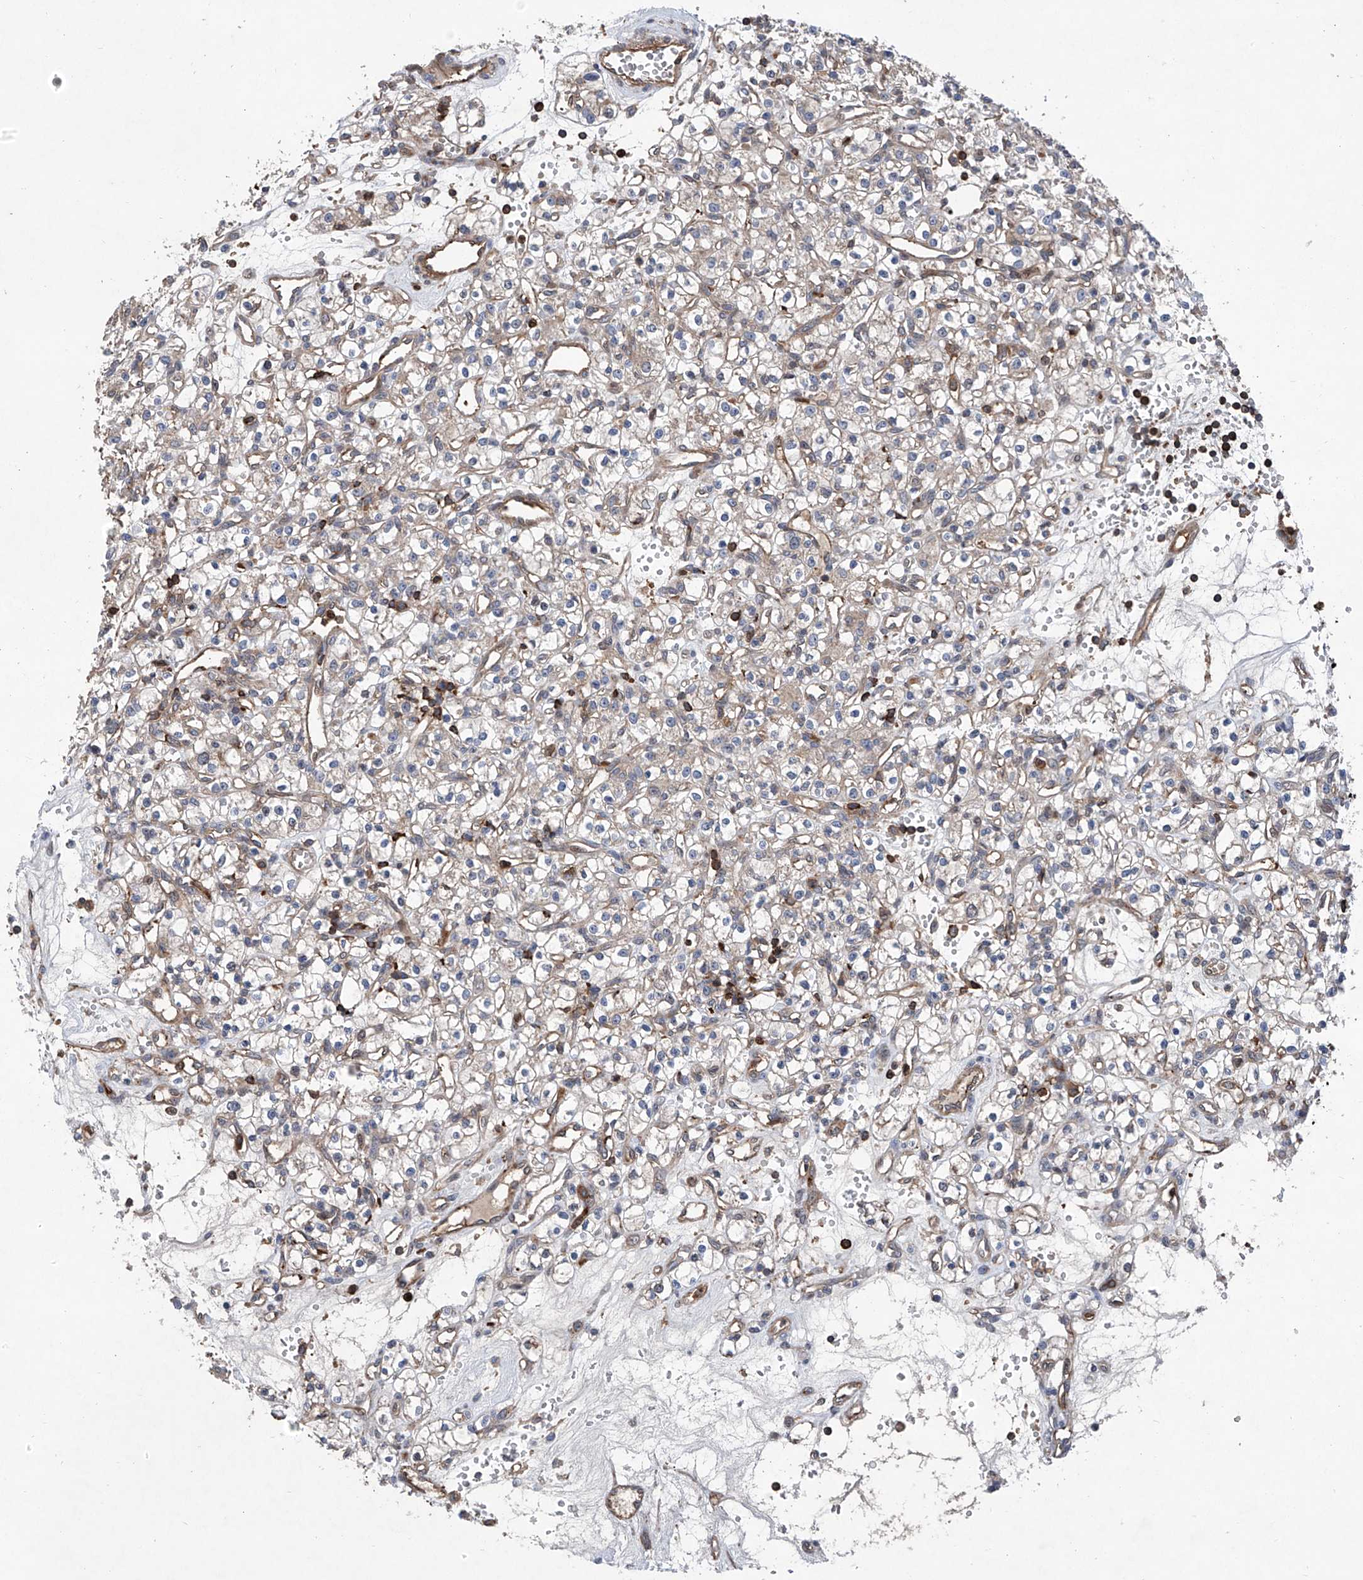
{"staining": {"intensity": "negative", "quantity": "none", "location": "none"}, "tissue": "renal cancer", "cell_type": "Tumor cells", "image_type": "cancer", "snomed": [{"axis": "morphology", "description": "Adenocarcinoma, NOS"}, {"axis": "topography", "description": "Kidney"}], "caption": "An immunohistochemistry (IHC) micrograph of renal cancer is shown. There is no staining in tumor cells of renal cancer.", "gene": "NT5C3A", "patient": {"sex": "female", "age": 59}}